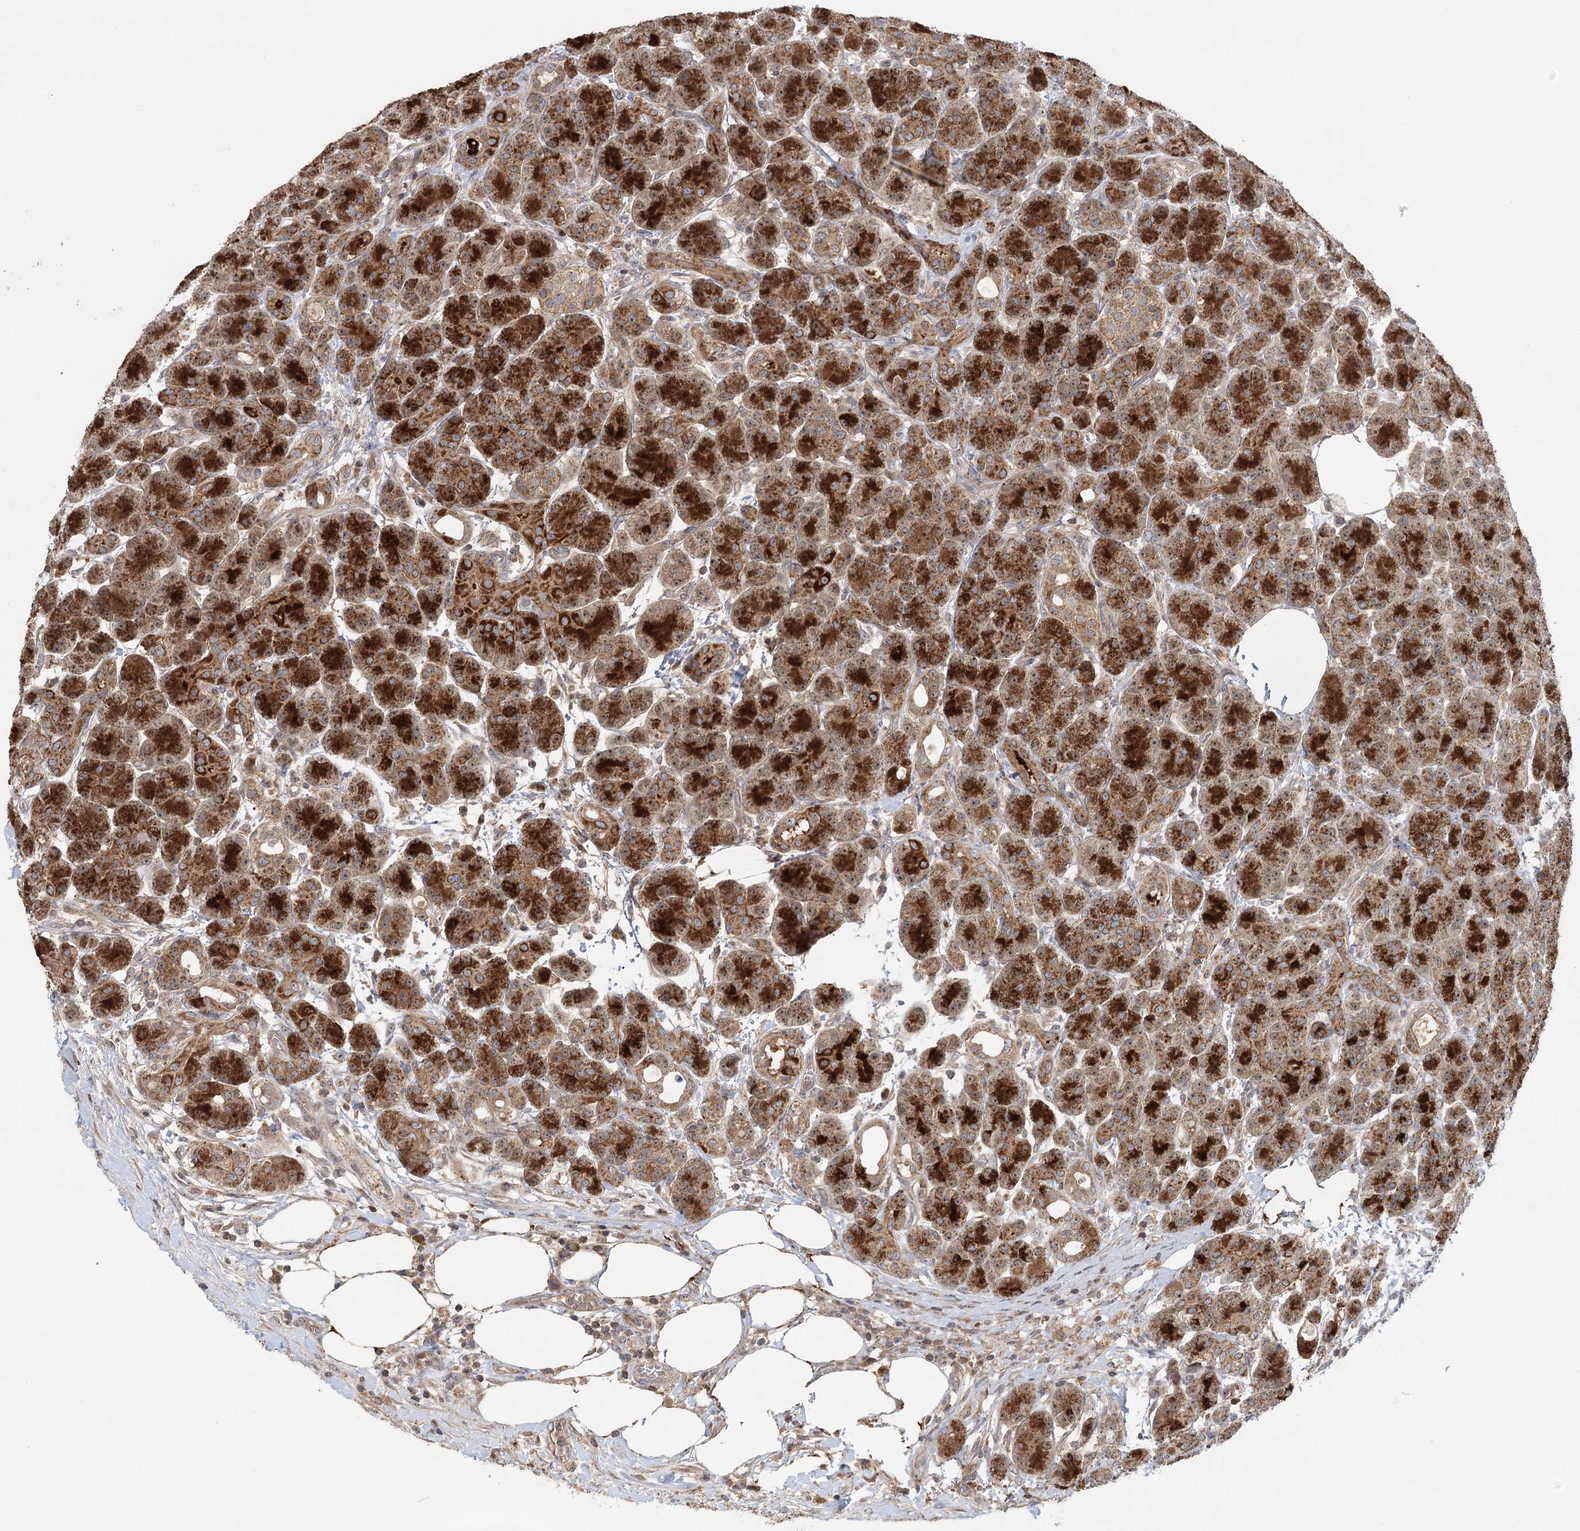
{"staining": {"intensity": "strong", "quantity": ">75%", "location": "cytoplasmic/membranous"}, "tissue": "pancreas", "cell_type": "Exocrine glandular cells", "image_type": "normal", "snomed": [{"axis": "morphology", "description": "Normal tissue, NOS"}, {"axis": "topography", "description": "Pancreas"}], "caption": "A brown stain labels strong cytoplasmic/membranous staining of a protein in exocrine glandular cells of unremarkable human pancreas. (DAB IHC, brown staining for protein, blue staining for nuclei).", "gene": "ENSG00000273217", "patient": {"sex": "male", "age": 63}}